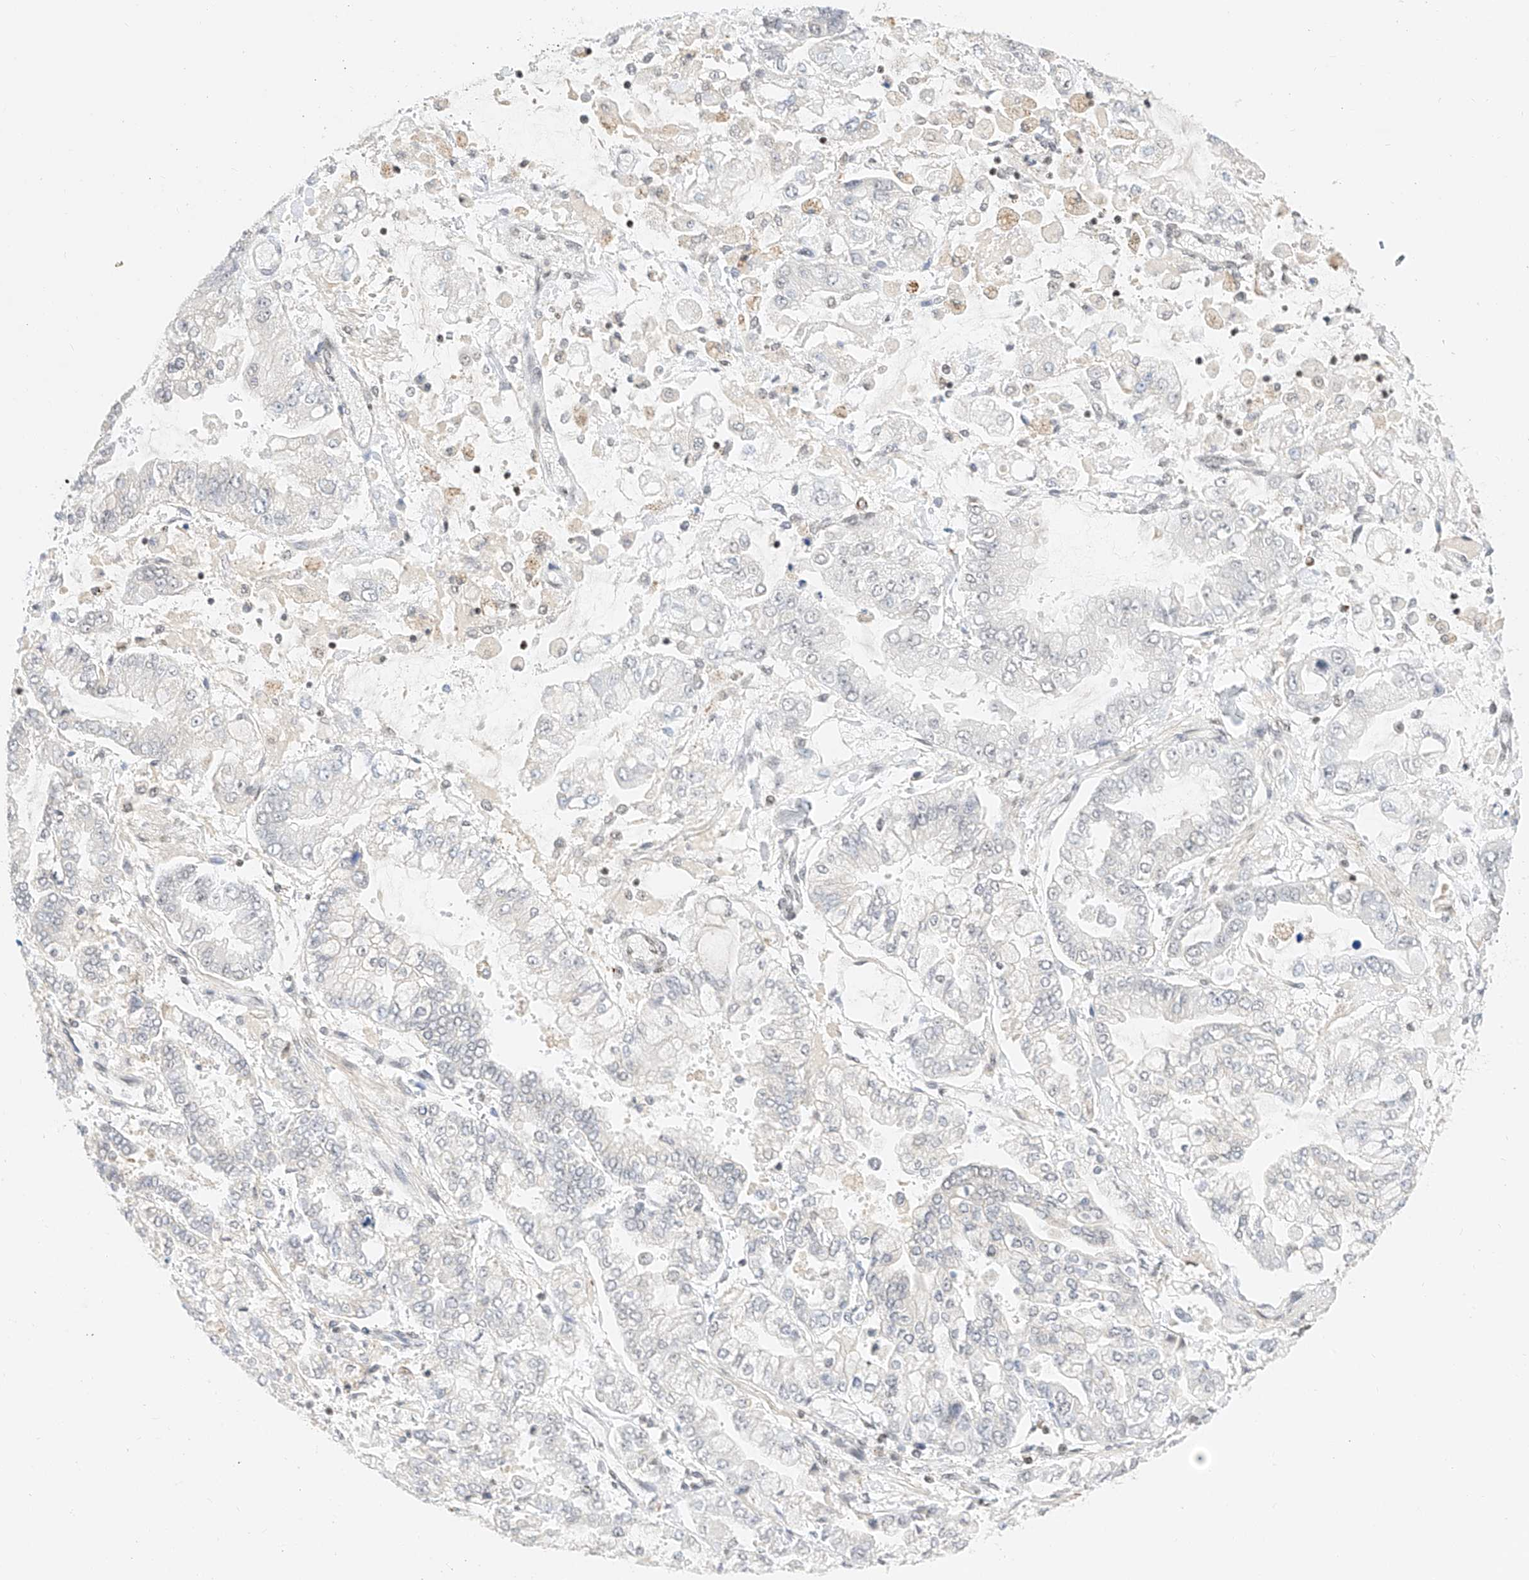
{"staining": {"intensity": "negative", "quantity": "none", "location": "none"}, "tissue": "stomach cancer", "cell_type": "Tumor cells", "image_type": "cancer", "snomed": [{"axis": "morphology", "description": "Normal tissue, NOS"}, {"axis": "morphology", "description": "Adenocarcinoma, NOS"}, {"axis": "topography", "description": "Stomach, upper"}, {"axis": "topography", "description": "Stomach"}], "caption": "This is an IHC histopathology image of stomach cancer (adenocarcinoma). There is no positivity in tumor cells.", "gene": "NRF1", "patient": {"sex": "male", "age": 76}}